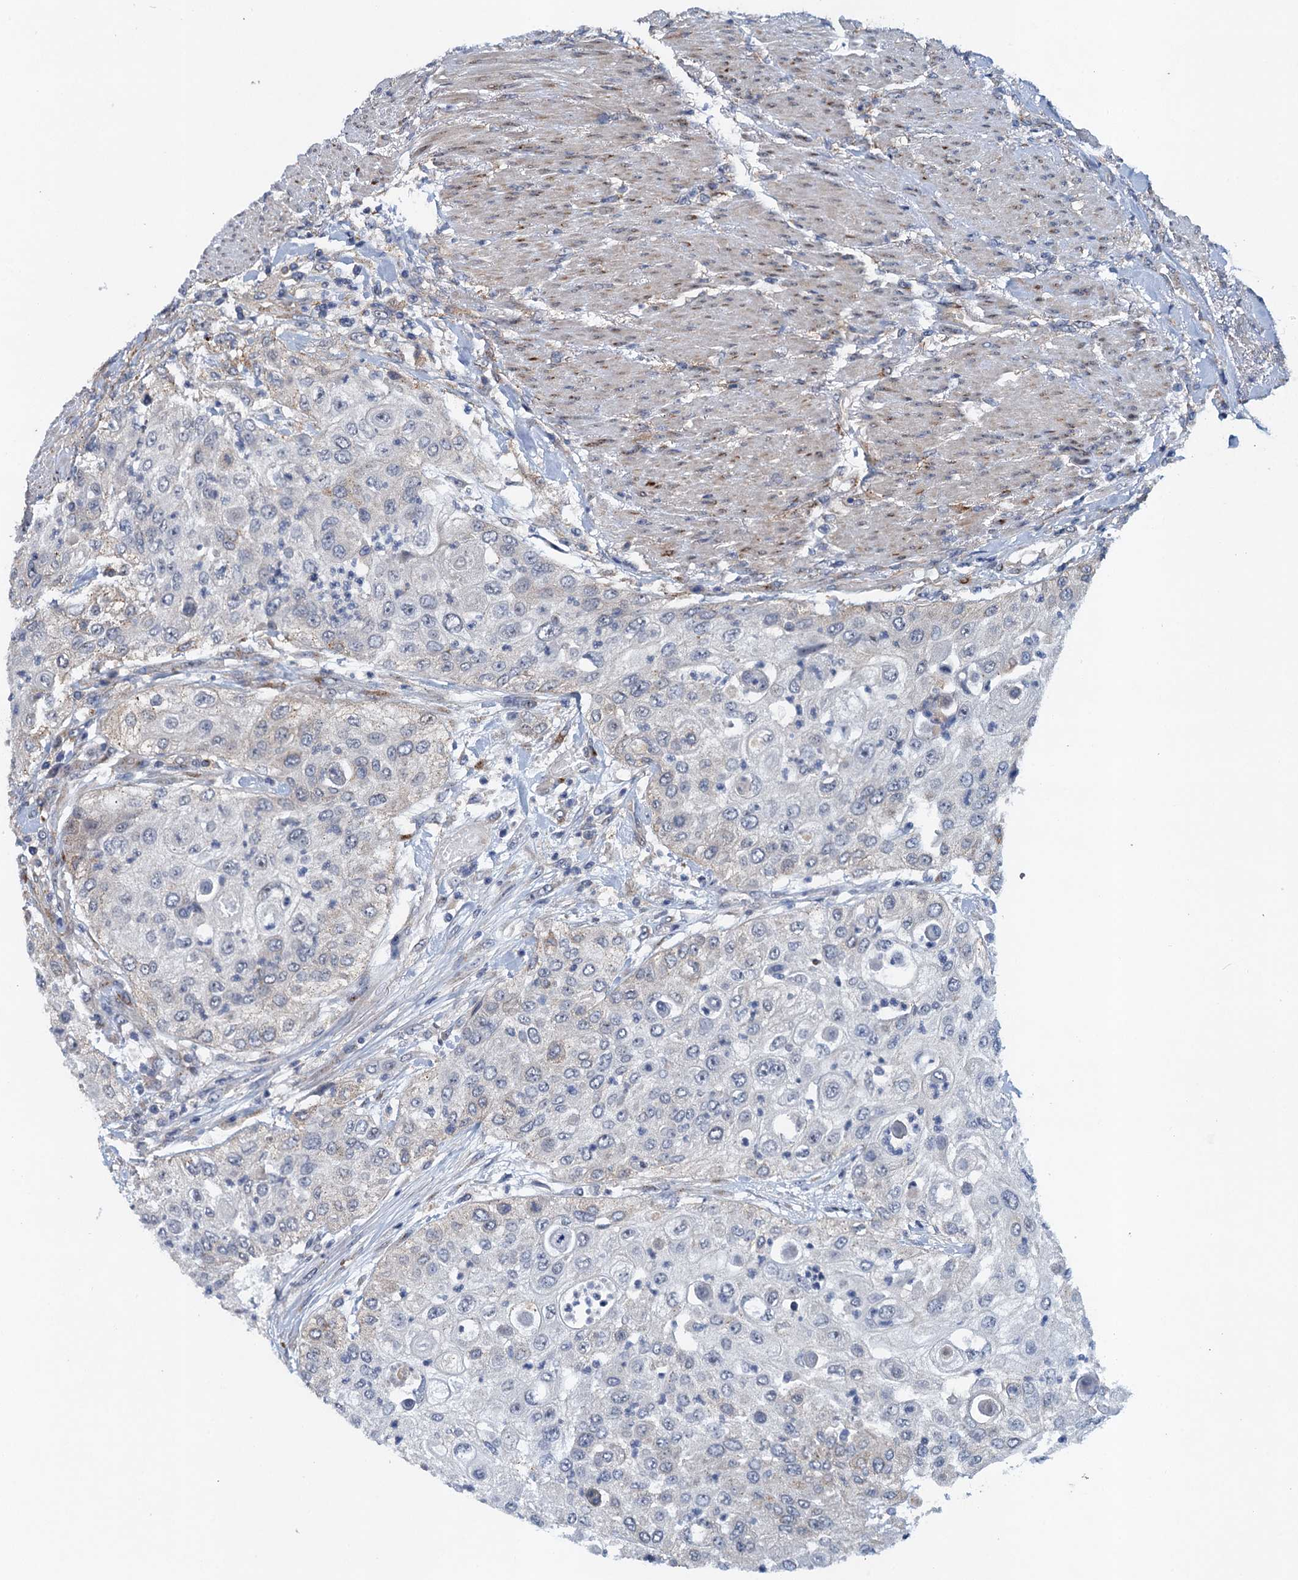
{"staining": {"intensity": "negative", "quantity": "none", "location": "none"}, "tissue": "urothelial cancer", "cell_type": "Tumor cells", "image_type": "cancer", "snomed": [{"axis": "morphology", "description": "Urothelial carcinoma, High grade"}, {"axis": "topography", "description": "Urinary bladder"}], "caption": "High power microscopy photomicrograph of an immunohistochemistry photomicrograph of high-grade urothelial carcinoma, revealing no significant positivity in tumor cells.", "gene": "NBEA", "patient": {"sex": "female", "age": 79}}